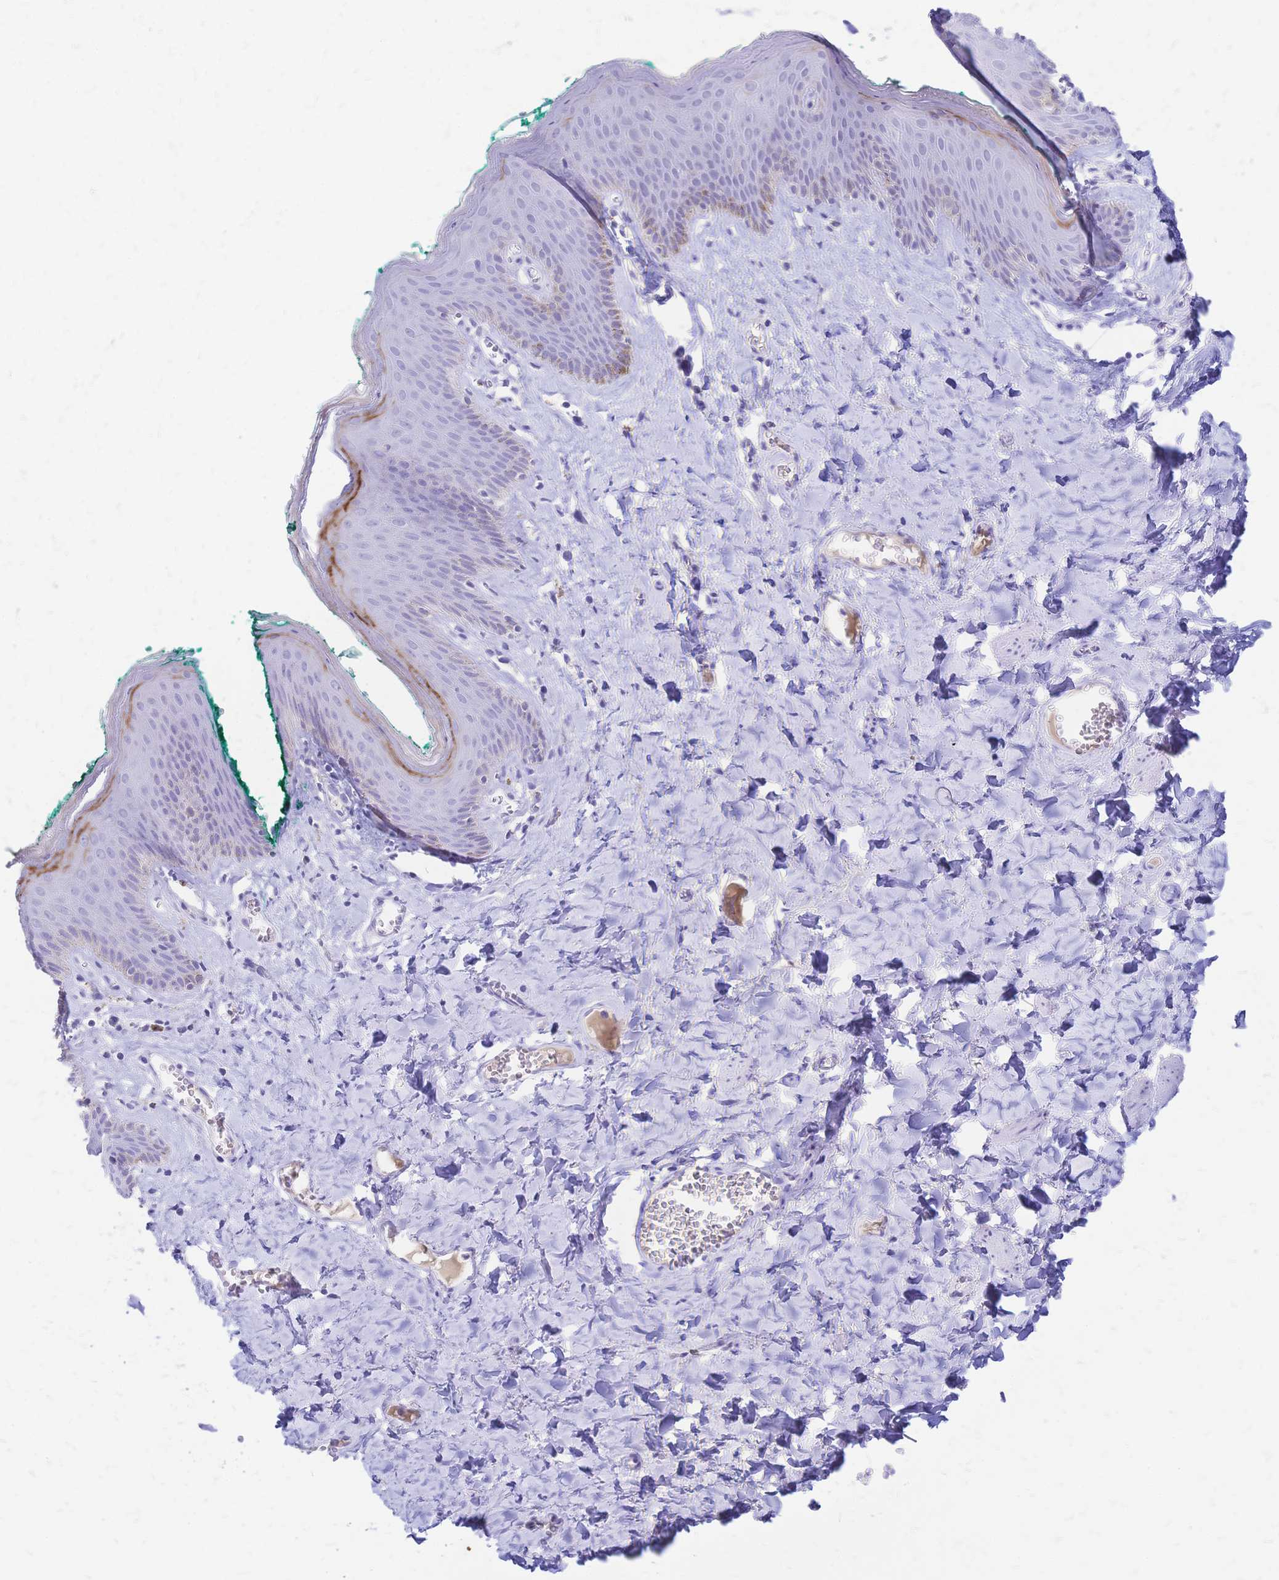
{"staining": {"intensity": "strong", "quantity": "<25%", "location": "cytoplasmic/membranous"}, "tissue": "skin", "cell_type": "Epidermal cells", "image_type": "normal", "snomed": [{"axis": "morphology", "description": "Normal tissue, NOS"}, {"axis": "topography", "description": "Vulva"}, {"axis": "topography", "description": "Peripheral nerve tissue"}], "caption": "An image of human skin stained for a protein exhibits strong cytoplasmic/membranous brown staining in epidermal cells.", "gene": "FA2H", "patient": {"sex": "female", "age": 66}}